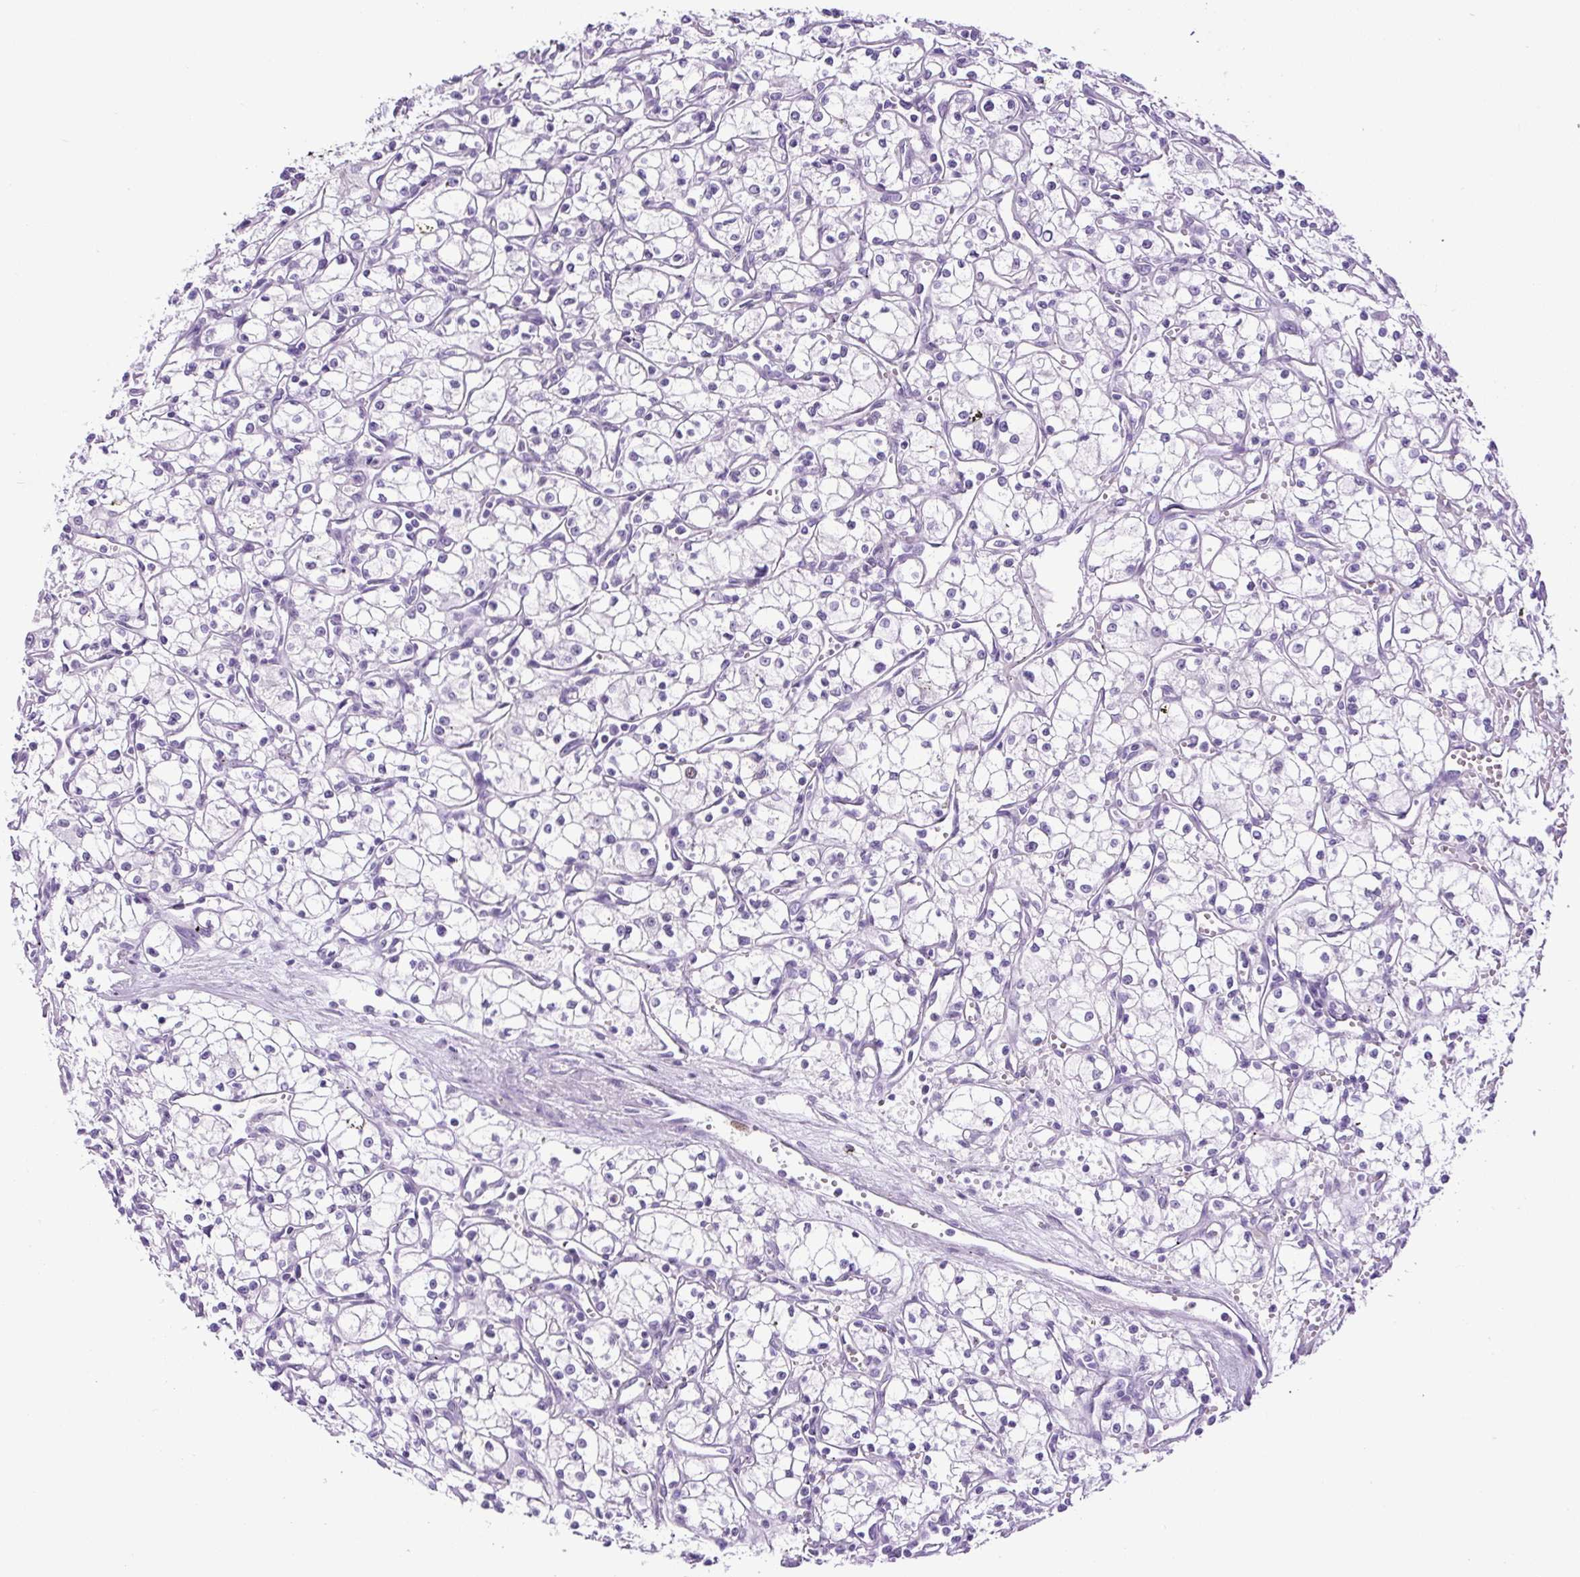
{"staining": {"intensity": "negative", "quantity": "none", "location": "none"}, "tissue": "renal cancer", "cell_type": "Tumor cells", "image_type": "cancer", "snomed": [{"axis": "morphology", "description": "Adenocarcinoma, NOS"}, {"axis": "topography", "description": "Kidney"}], "caption": "An image of human adenocarcinoma (renal) is negative for staining in tumor cells.", "gene": "RACGAP1", "patient": {"sex": "male", "age": 59}}